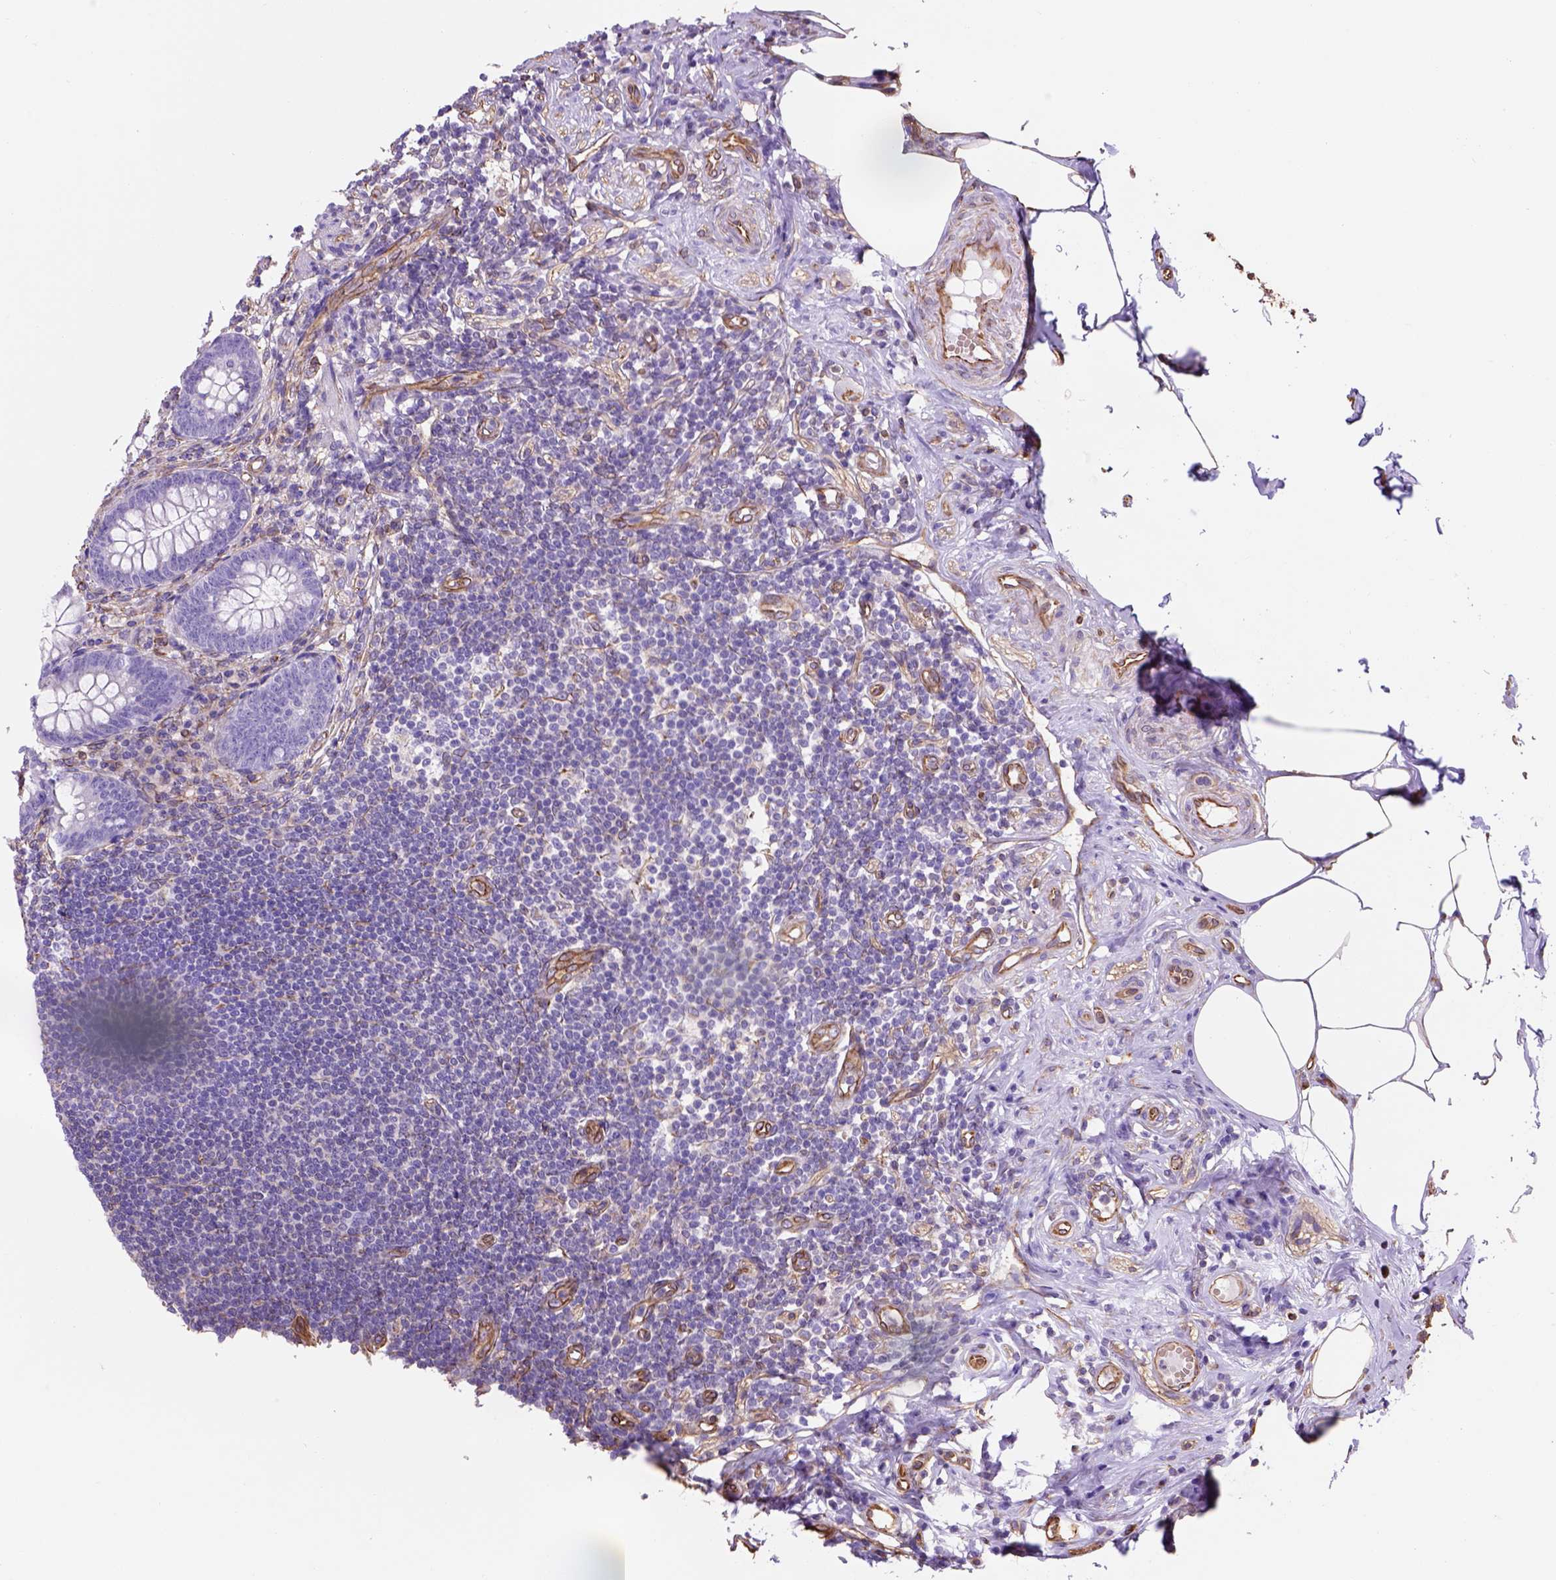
{"staining": {"intensity": "negative", "quantity": "none", "location": "none"}, "tissue": "appendix", "cell_type": "Glandular cells", "image_type": "normal", "snomed": [{"axis": "morphology", "description": "Normal tissue, NOS"}, {"axis": "topography", "description": "Appendix"}], "caption": "This is an IHC image of normal appendix. There is no staining in glandular cells.", "gene": "ZZZ3", "patient": {"sex": "female", "age": 57}}